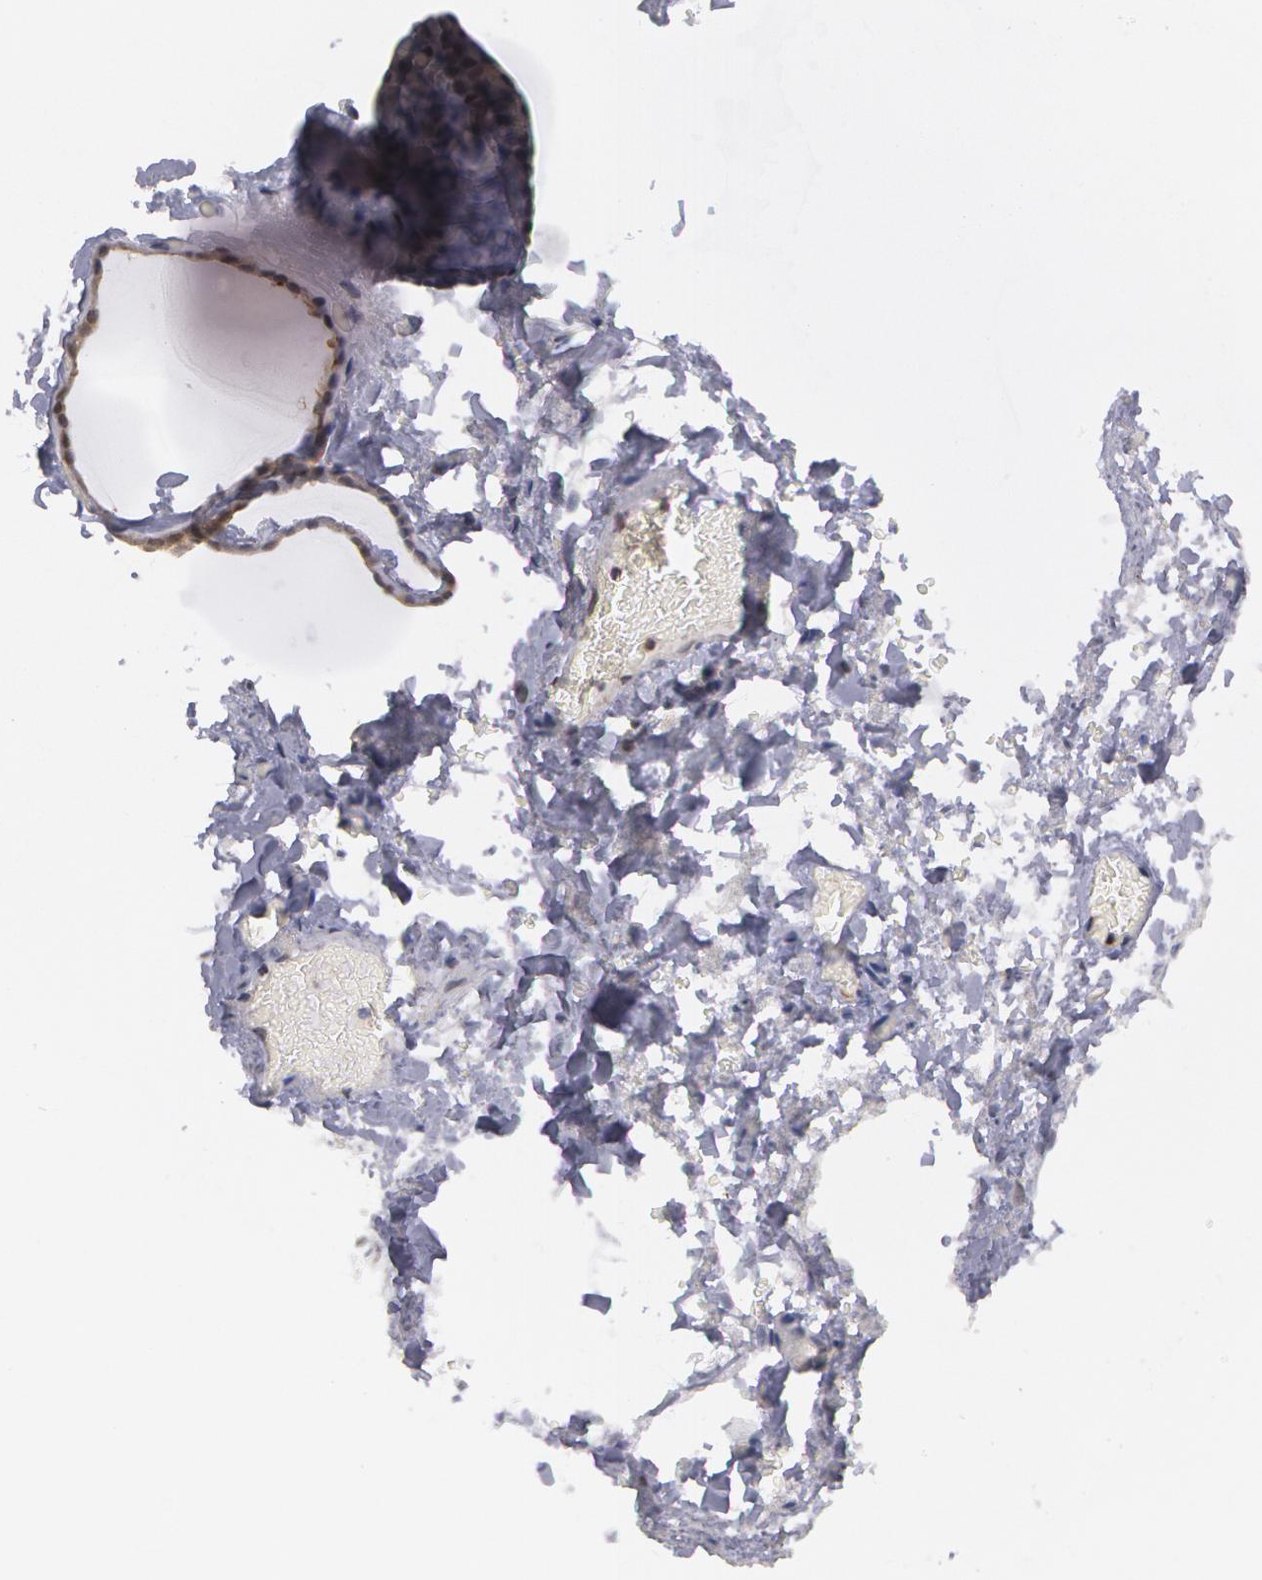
{"staining": {"intensity": "negative", "quantity": "none", "location": "none"}, "tissue": "thyroid gland", "cell_type": "Glandular cells", "image_type": "normal", "snomed": [{"axis": "morphology", "description": "Normal tissue, NOS"}, {"axis": "topography", "description": "Thyroid gland"}], "caption": "The immunohistochemistry (IHC) histopathology image has no significant staining in glandular cells of thyroid gland. (IHC, brightfield microscopy, high magnification).", "gene": "TXNRD1", "patient": {"sex": "male", "age": 76}}